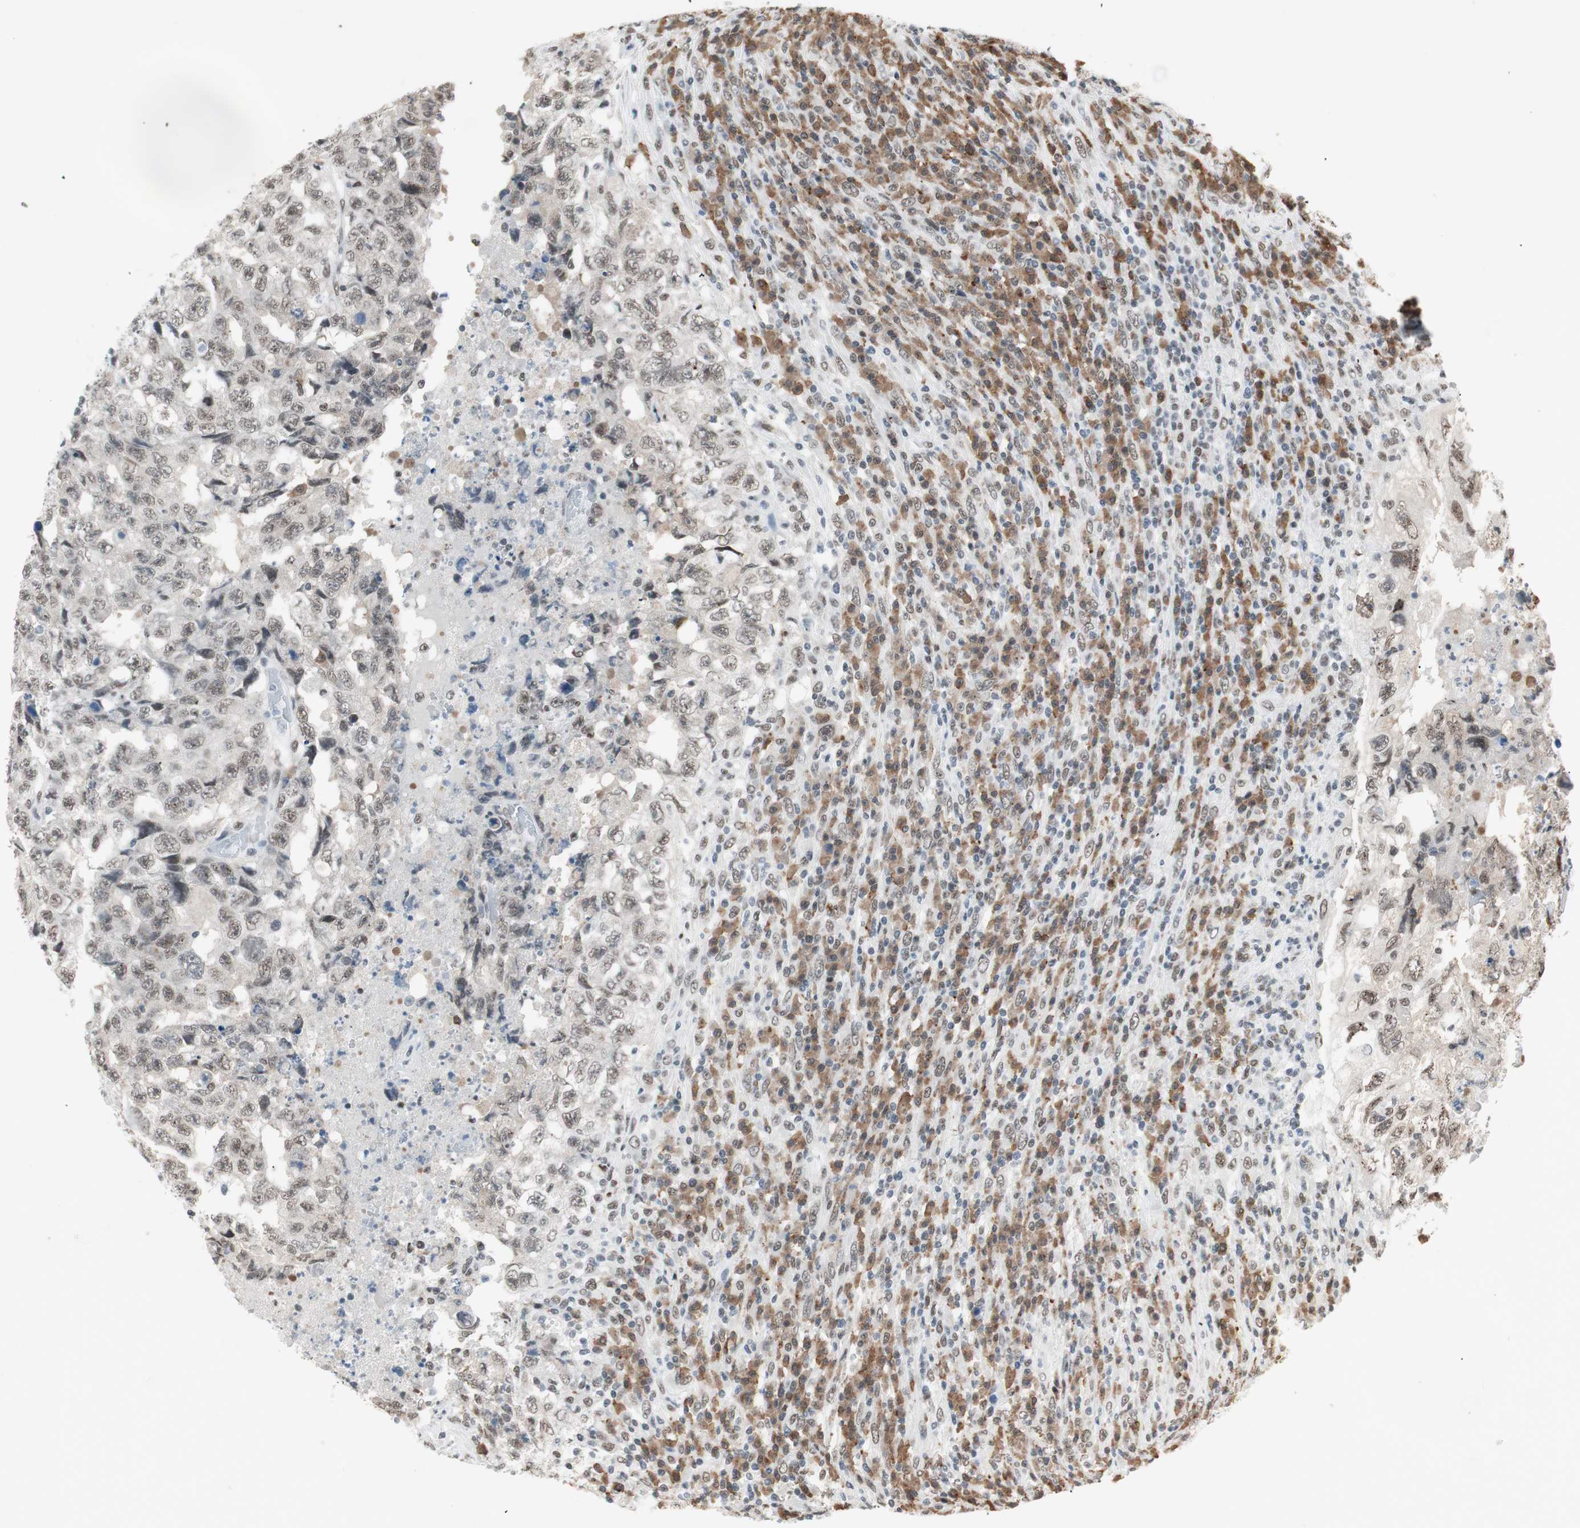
{"staining": {"intensity": "weak", "quantity": "25%-75%", "location": "cytoplasmic/membranous,nuclear"}, "tissue": "testis cancer", "cell_type": "Tumor cells", "image_type": "cancer", "snomed": [{"axis": "morphology", "description": "Necrosis, NOS"}, {"axis": "morphology", "description": "Carcinoma, Embryonal, NOS"}, {"axis": "topography", "description": "Testis"}], "caption": "Immunohistochemistry micrograph of human testis cancer (embryonal carcinoma) stained for a protein (brown), which displays low levels of weak cytoplasmic/membranous and nuclear staining in approximately 25%-75% of tumor cells.", "gene": "SMARCE1", "patient": {"sex": "male", "age": 19}}